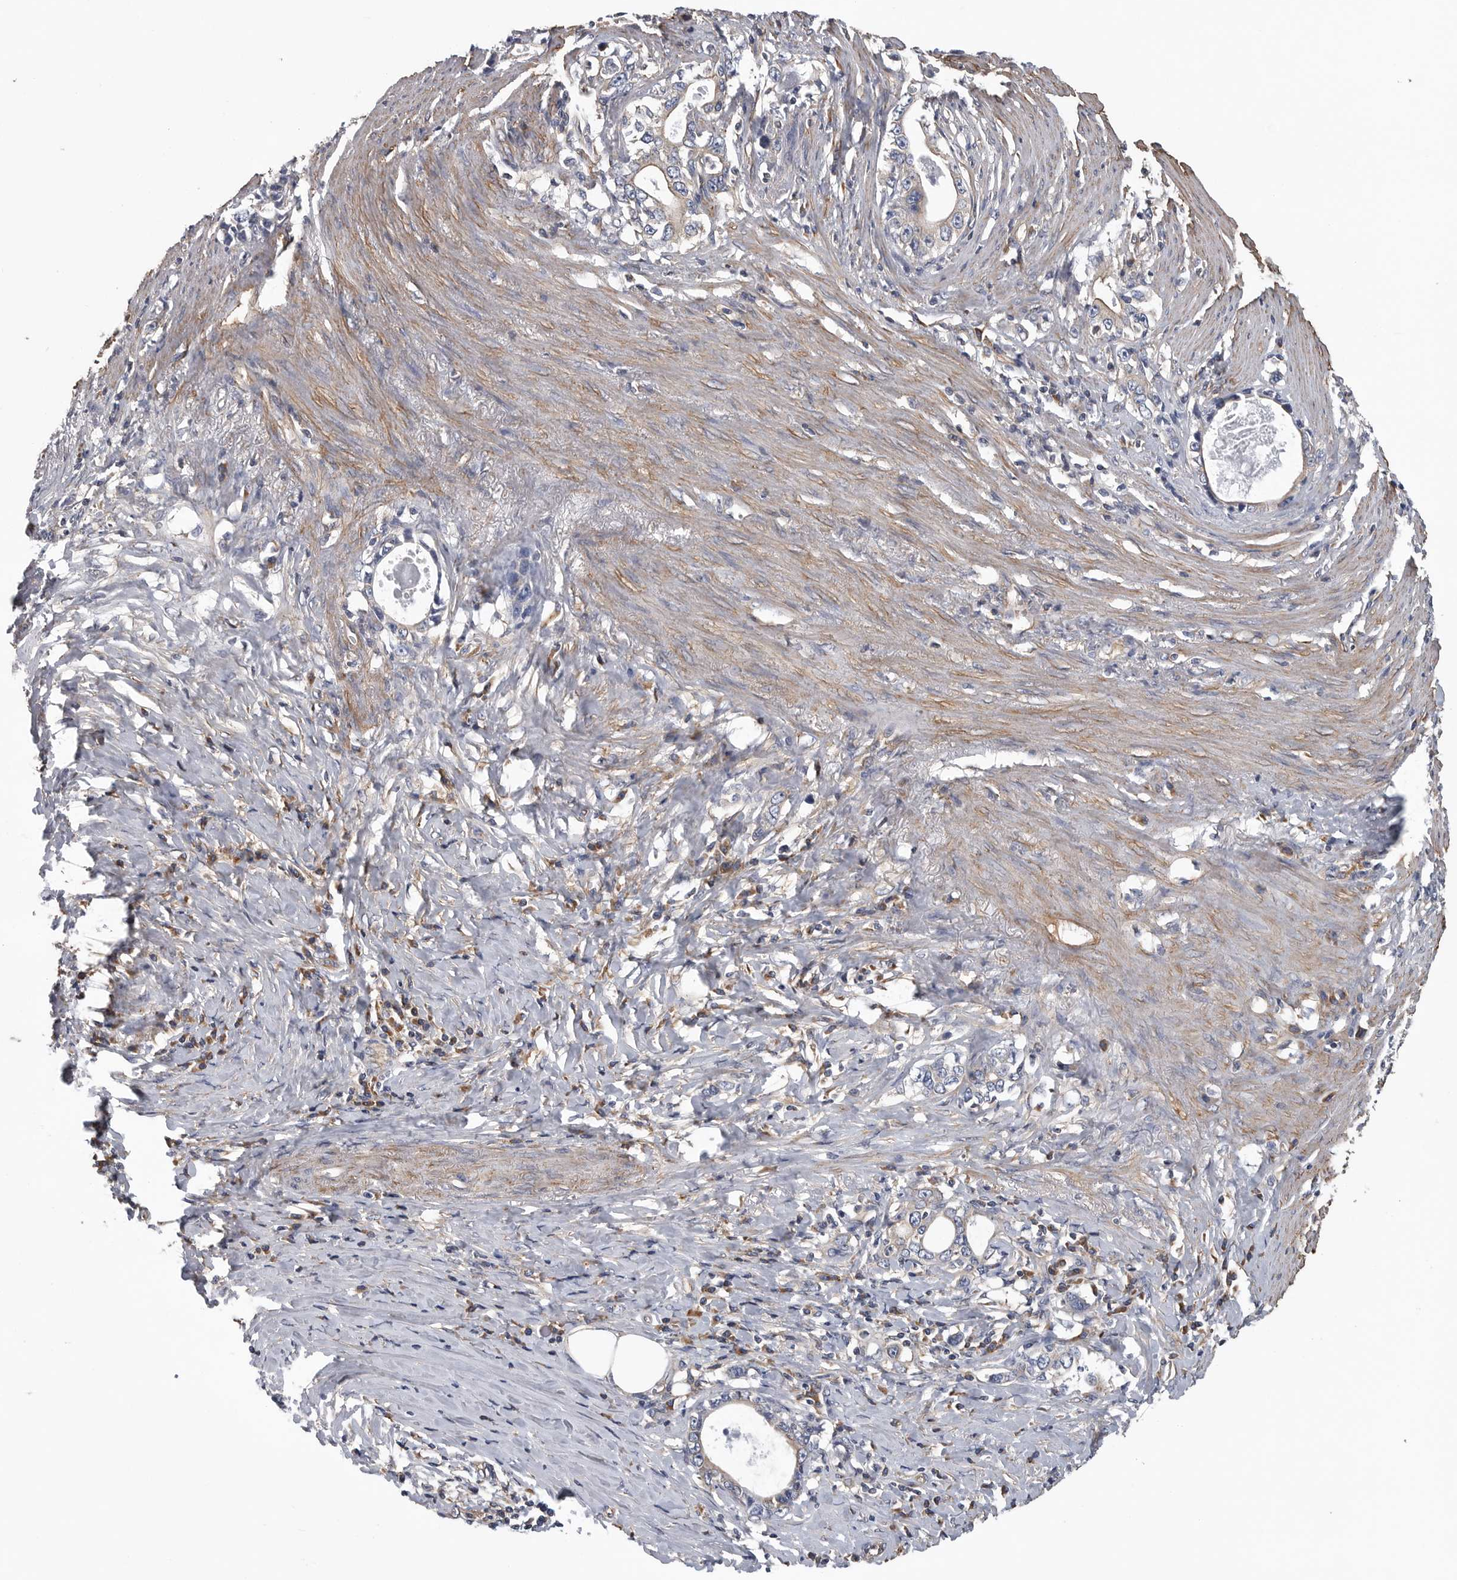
{"staining": {"intensity": "negative", "quantity": "none", "location": "none"}, "tissue": "stomach cancer", "cell_type": "Tumor cells", "image_type": "cancer", "snomed": [{"axis": "morphology", "description": "Adenocarcinoma, NOS"}, {"axis": "topography", "description": "Stomach, lower"}], "caption": "Immunohistochemistry of stomach cancer reveals no staining in tumor cells. Brightfield microscopy of IHC stained with DAB (3,3'-diaminobenzidine) (brown) and hematoxylin (blue), captured at high magnification.", "gene": "OXR1", "patient": {"sex": "female", "age": 72}}